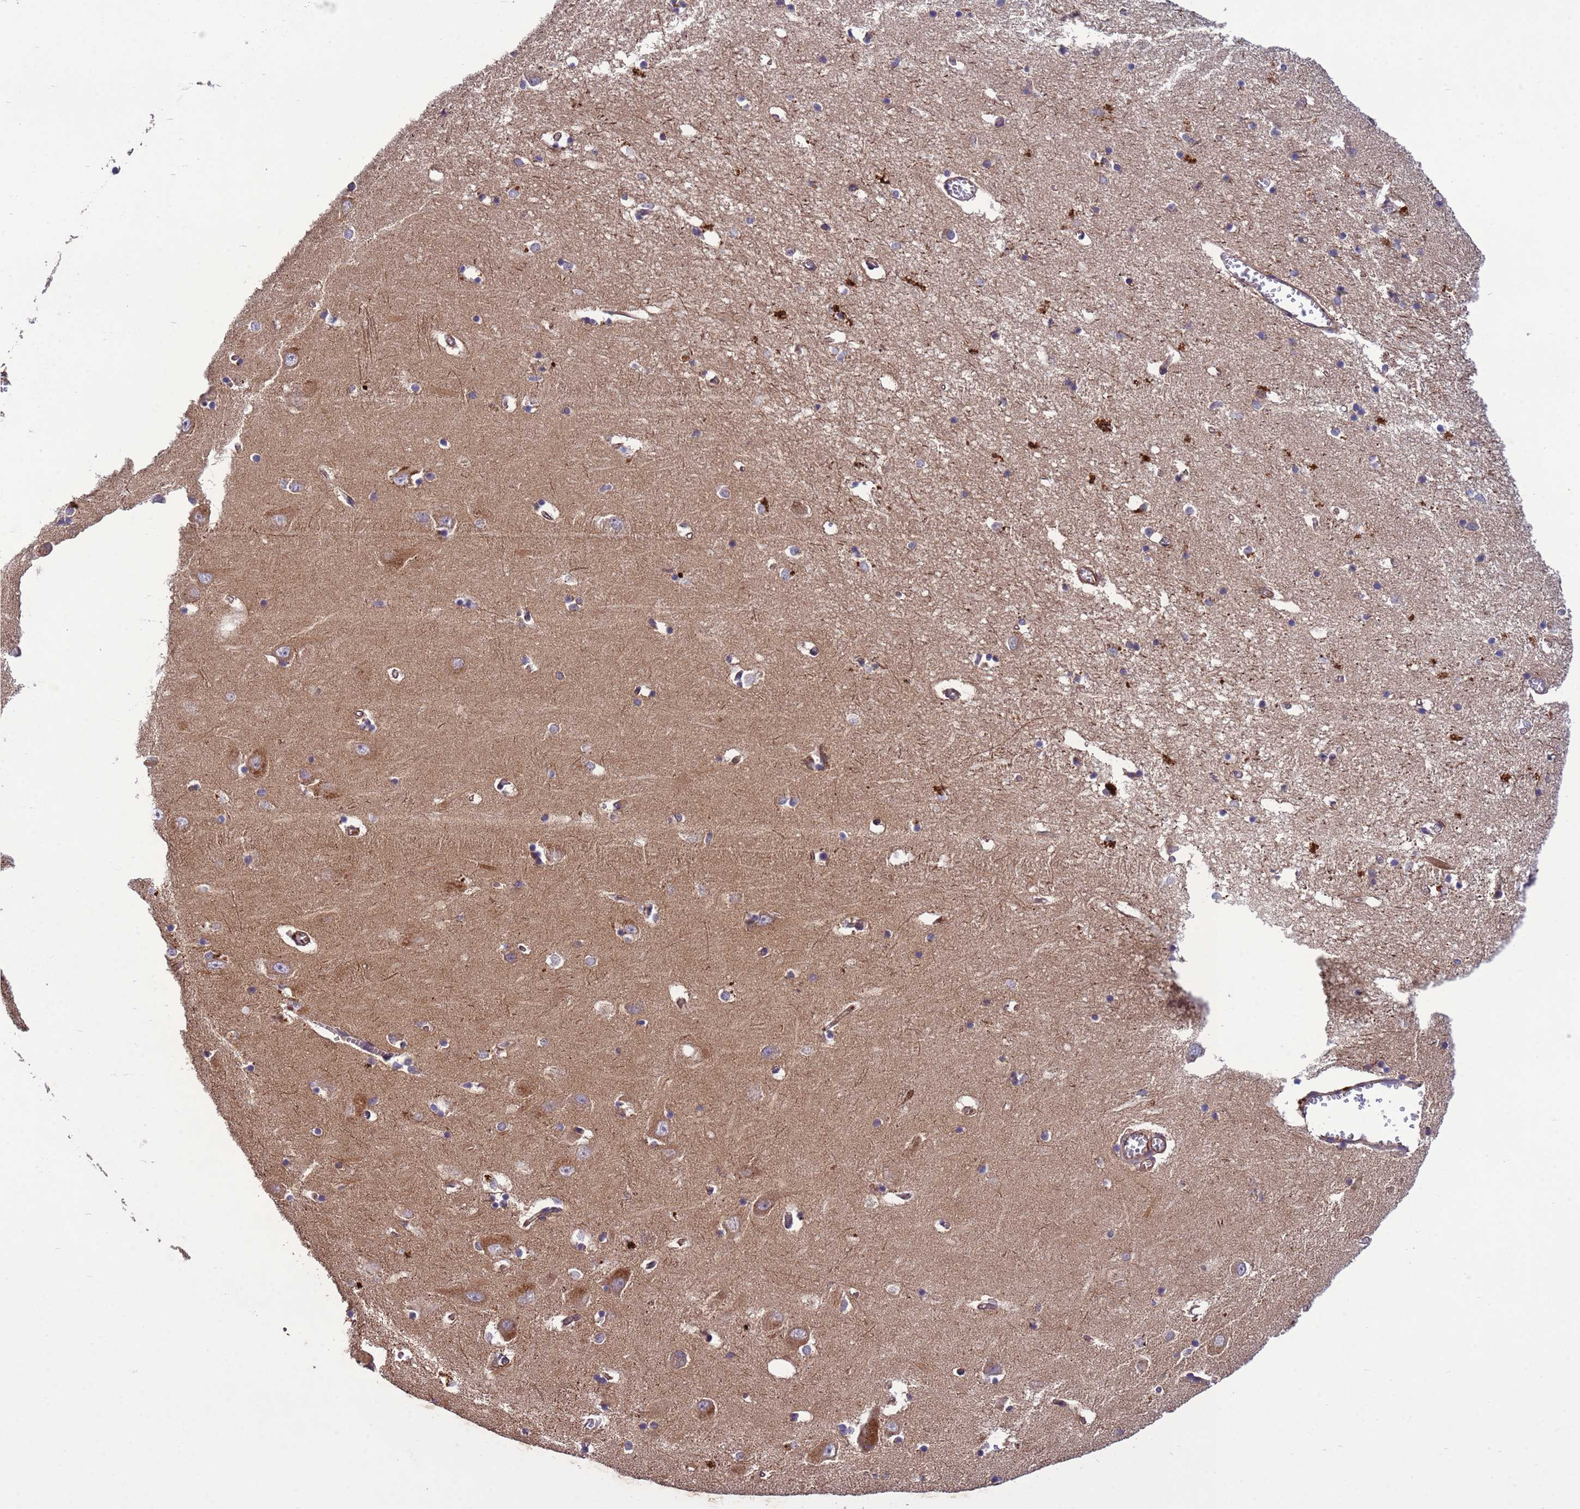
{"staining": {"intensity": "moderate", "quantity": "<25%", "location": "cytoplasmic/membranous"}, "tissue": "hippocampus", "cell_type": "Glial cells", "image_type": "normal", "snomed": [{"axis": "morphology", "description": "Normal tissue, NOS"}, {"axis": "topography", "description": "Hippocampus"}], "caption": "Glial cells display moderate cytoplasmic/membranous staining in about <25% of cells in benign hippocampus. The staining was performed using DAB (3,3'-diaminobenzidine) to visualize the protein expression in brown, while the nuclei were stained in blue with hematoxylin (Magnification: 20x).", "gene": "RAB10", "patient": {"sex": "male", "age": 70}}